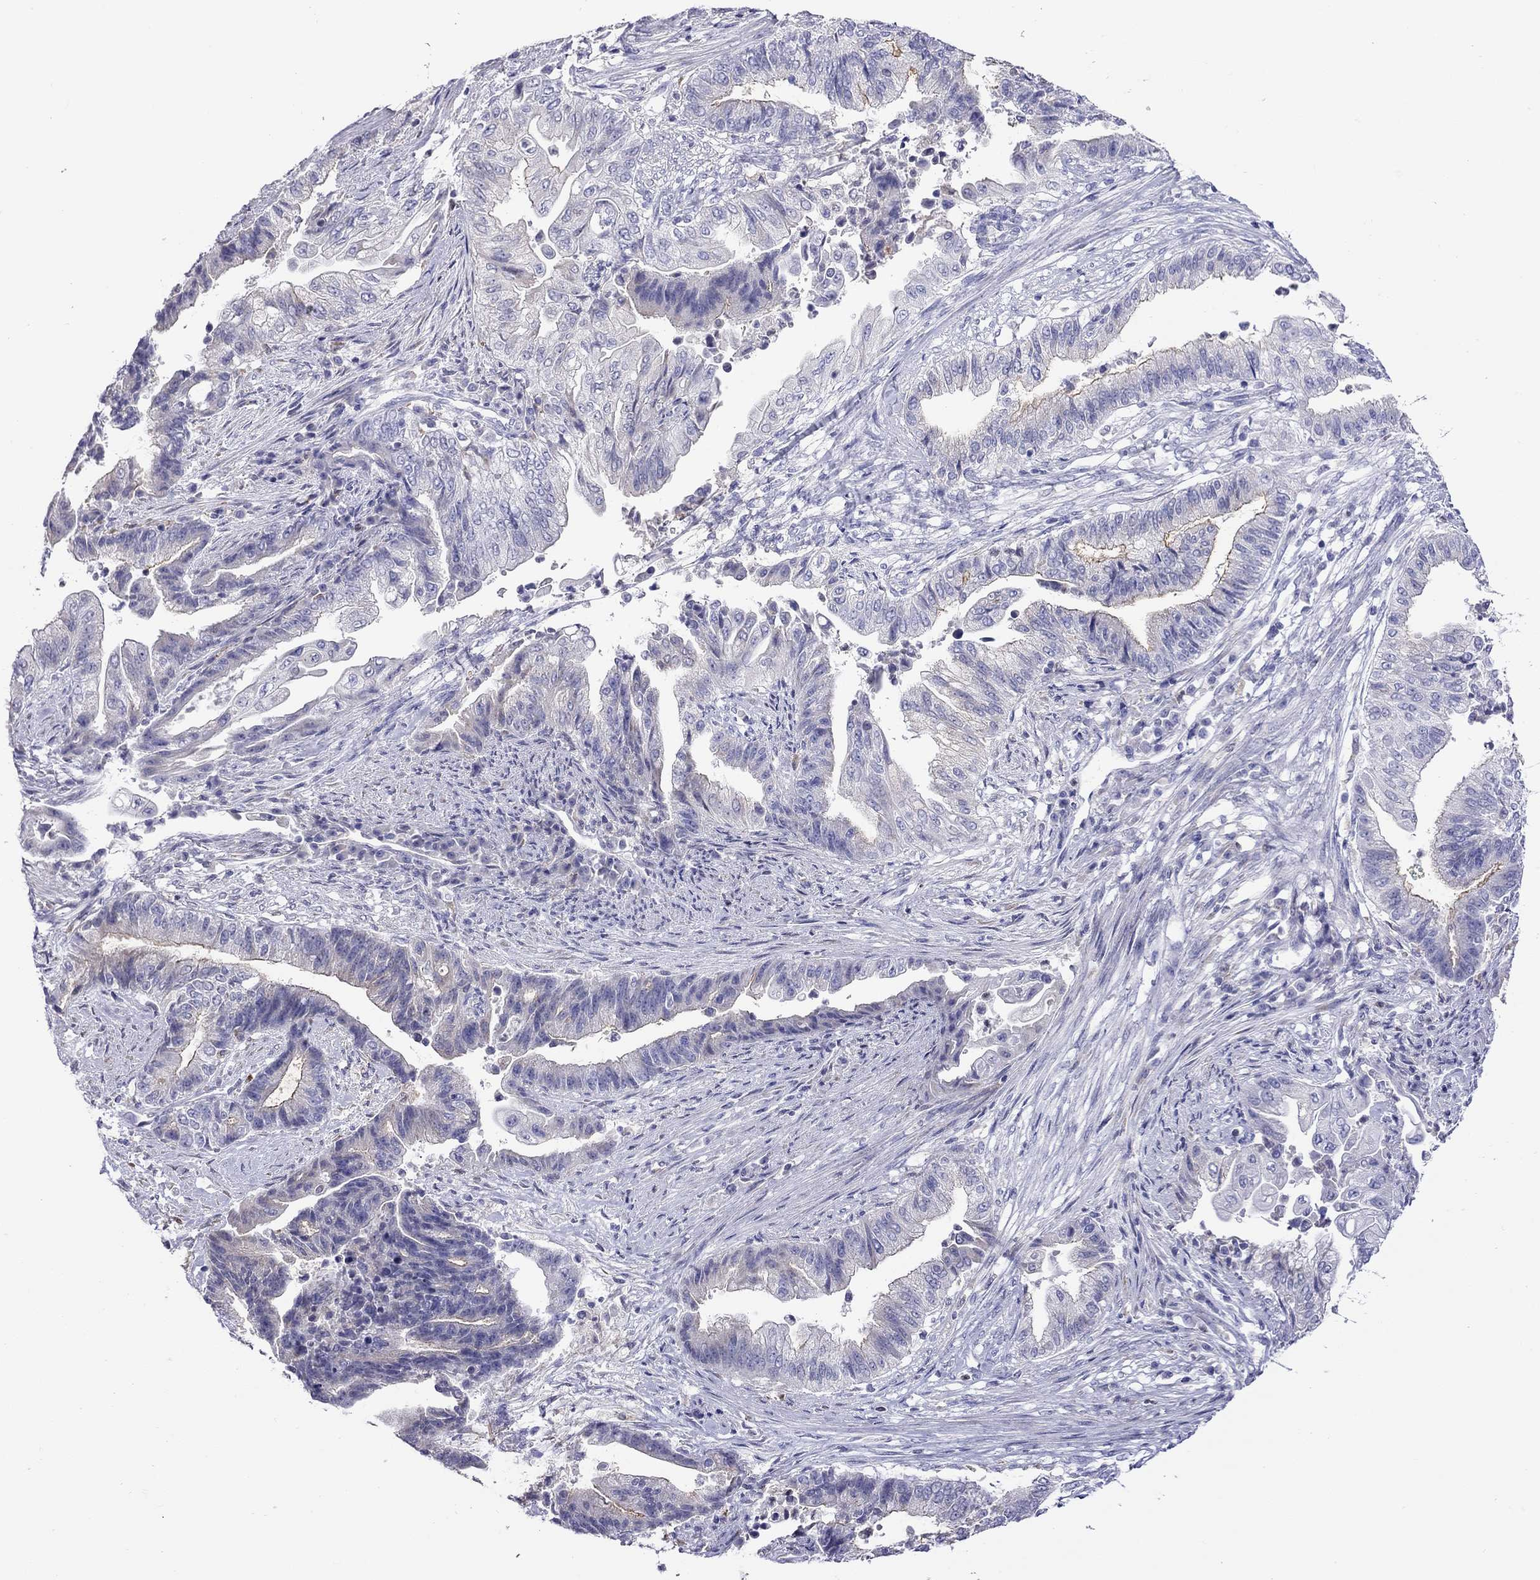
{"staining": {"intensity": "negative", "quantity": "none", "location": "none"}, "tissue": "endometrial cancer", "cell_type": "Tumor cells", "image_type": "cancer", "snomed": [{"axis": "morphology", "description": "Adenocarcinoma, NOS"}, {"axis": "topography", "description": "Uterus"}, {"axis": "topography", "description": "Endometrium"}], "caption": "A histopathology image of human endometrial adenocarcinoma is negative for staining in tumor cells.", "gene": "SLC46A2", "patient": {"sex": "female", "age": 54}}